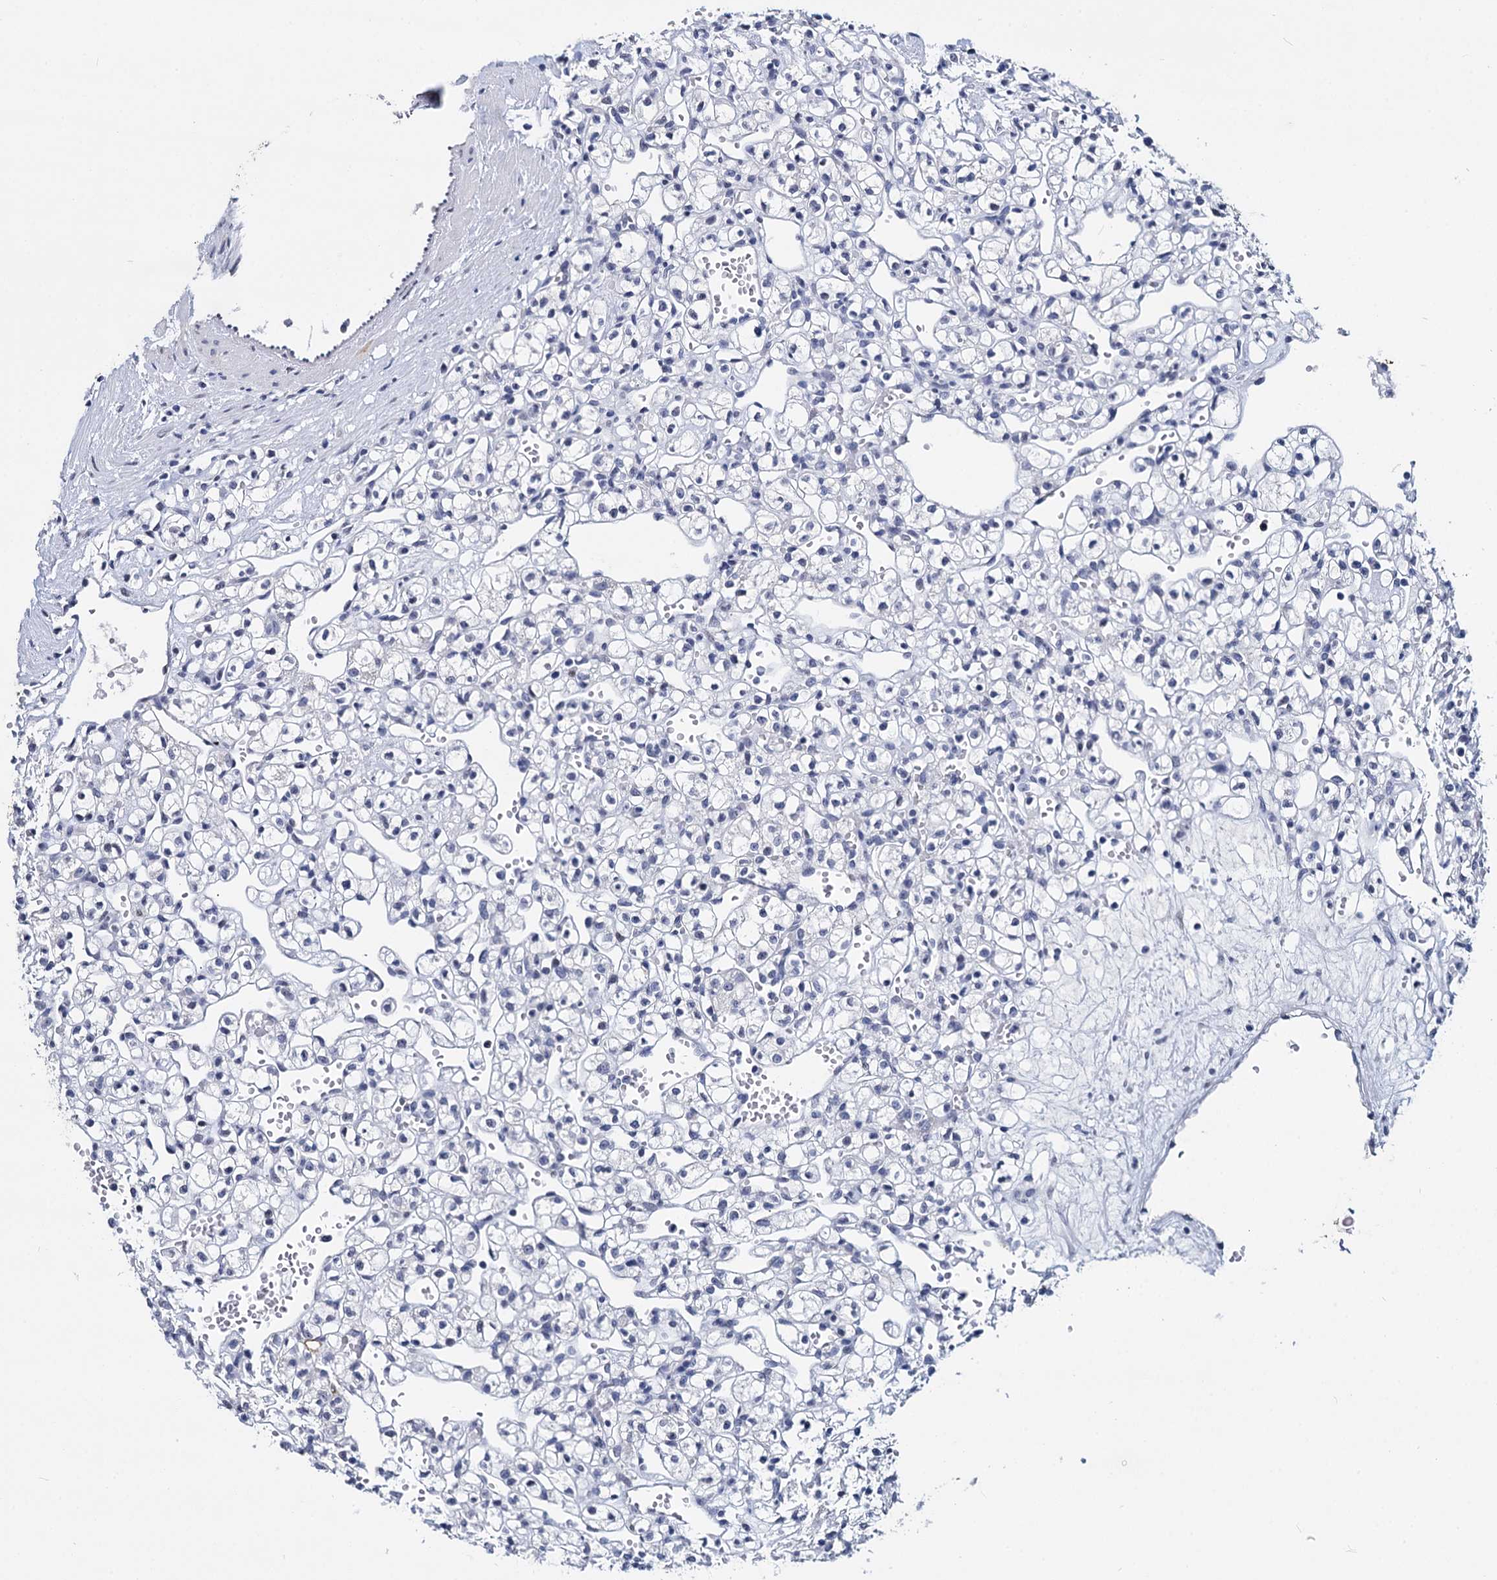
{"staining": {"intensity": "negative", "quantity": "none", "location": "none"}, "tissue": "renal cancer", "cell_type": "Tumor cells", "image_type": "cancer", "snomed": [{"axis": "morphology", "description": "Adenocarcinoma, NOS"}, {"axis": "topography", "description": "Kidney"}], "caption": "IHC image of human renal cancer stained for a protein (brown), which shows no positivity in tumor cells. Nuclei are stained in blue.", "gene": "MAGEA4", "patient": {"sex": "female", "age": 59}}